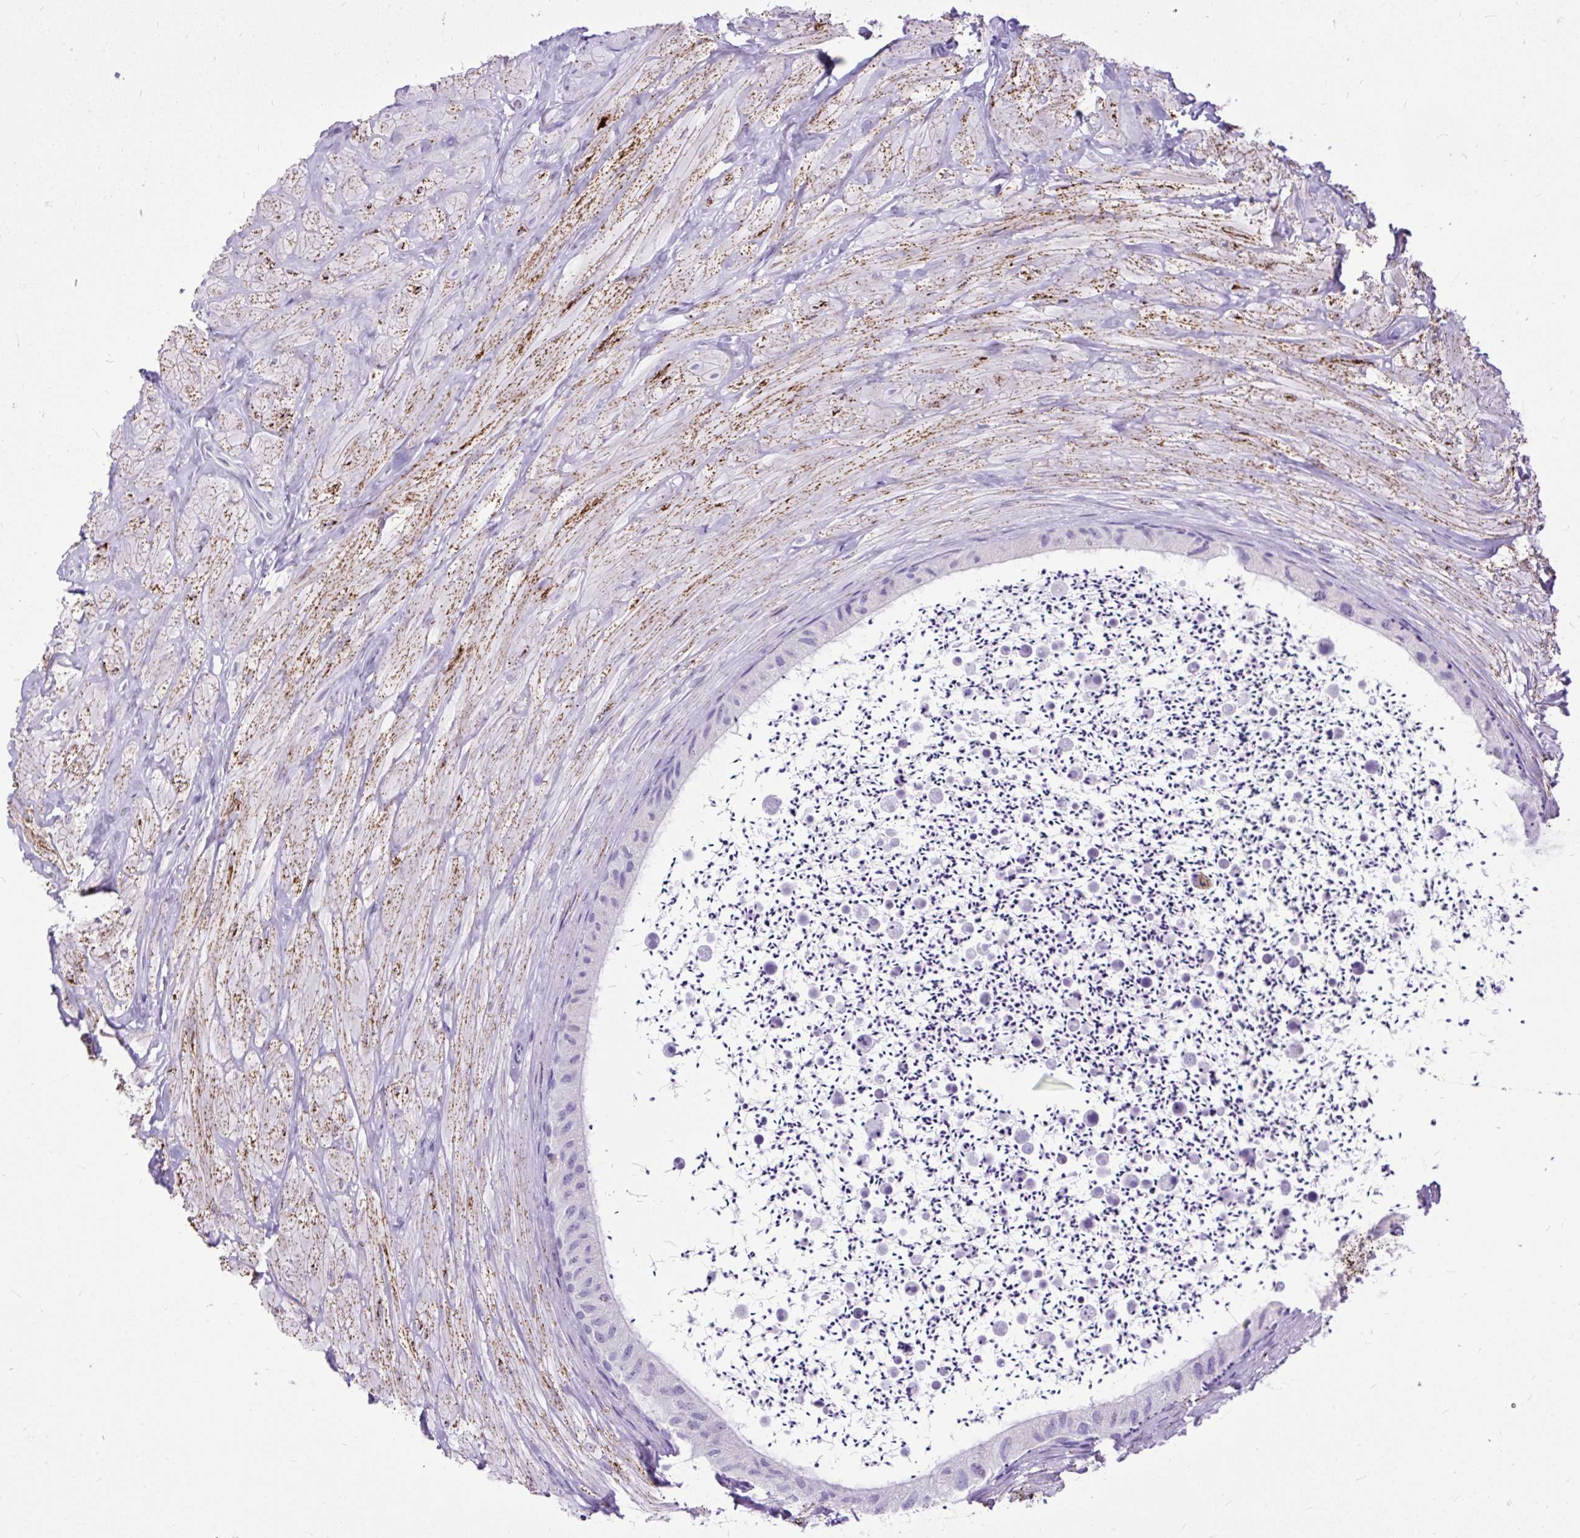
{"staining": {"intensity": "negative", "quantity": "none", "location": "none"}, "tissue": "epididymis", "cell_type": "Glandular cells", "image_type": "normal", "snomed": [{"axis": "morphology", "description": "Normal tissue, NOS"}, {"axis": "topography", "description": "Epididymis"}, {"axis": "topography", "description": "Peripheral nerve tissue"}], "caption": "This photomicrograph is of benign epididymis stained with immunohistochemistry (IHC) to label a protein in brown with the nuclei are counter-stained blue. There is no positivity in glandular cells.", "gene": "ZNF256", "patient": {"sex": "male", "age": 32}}